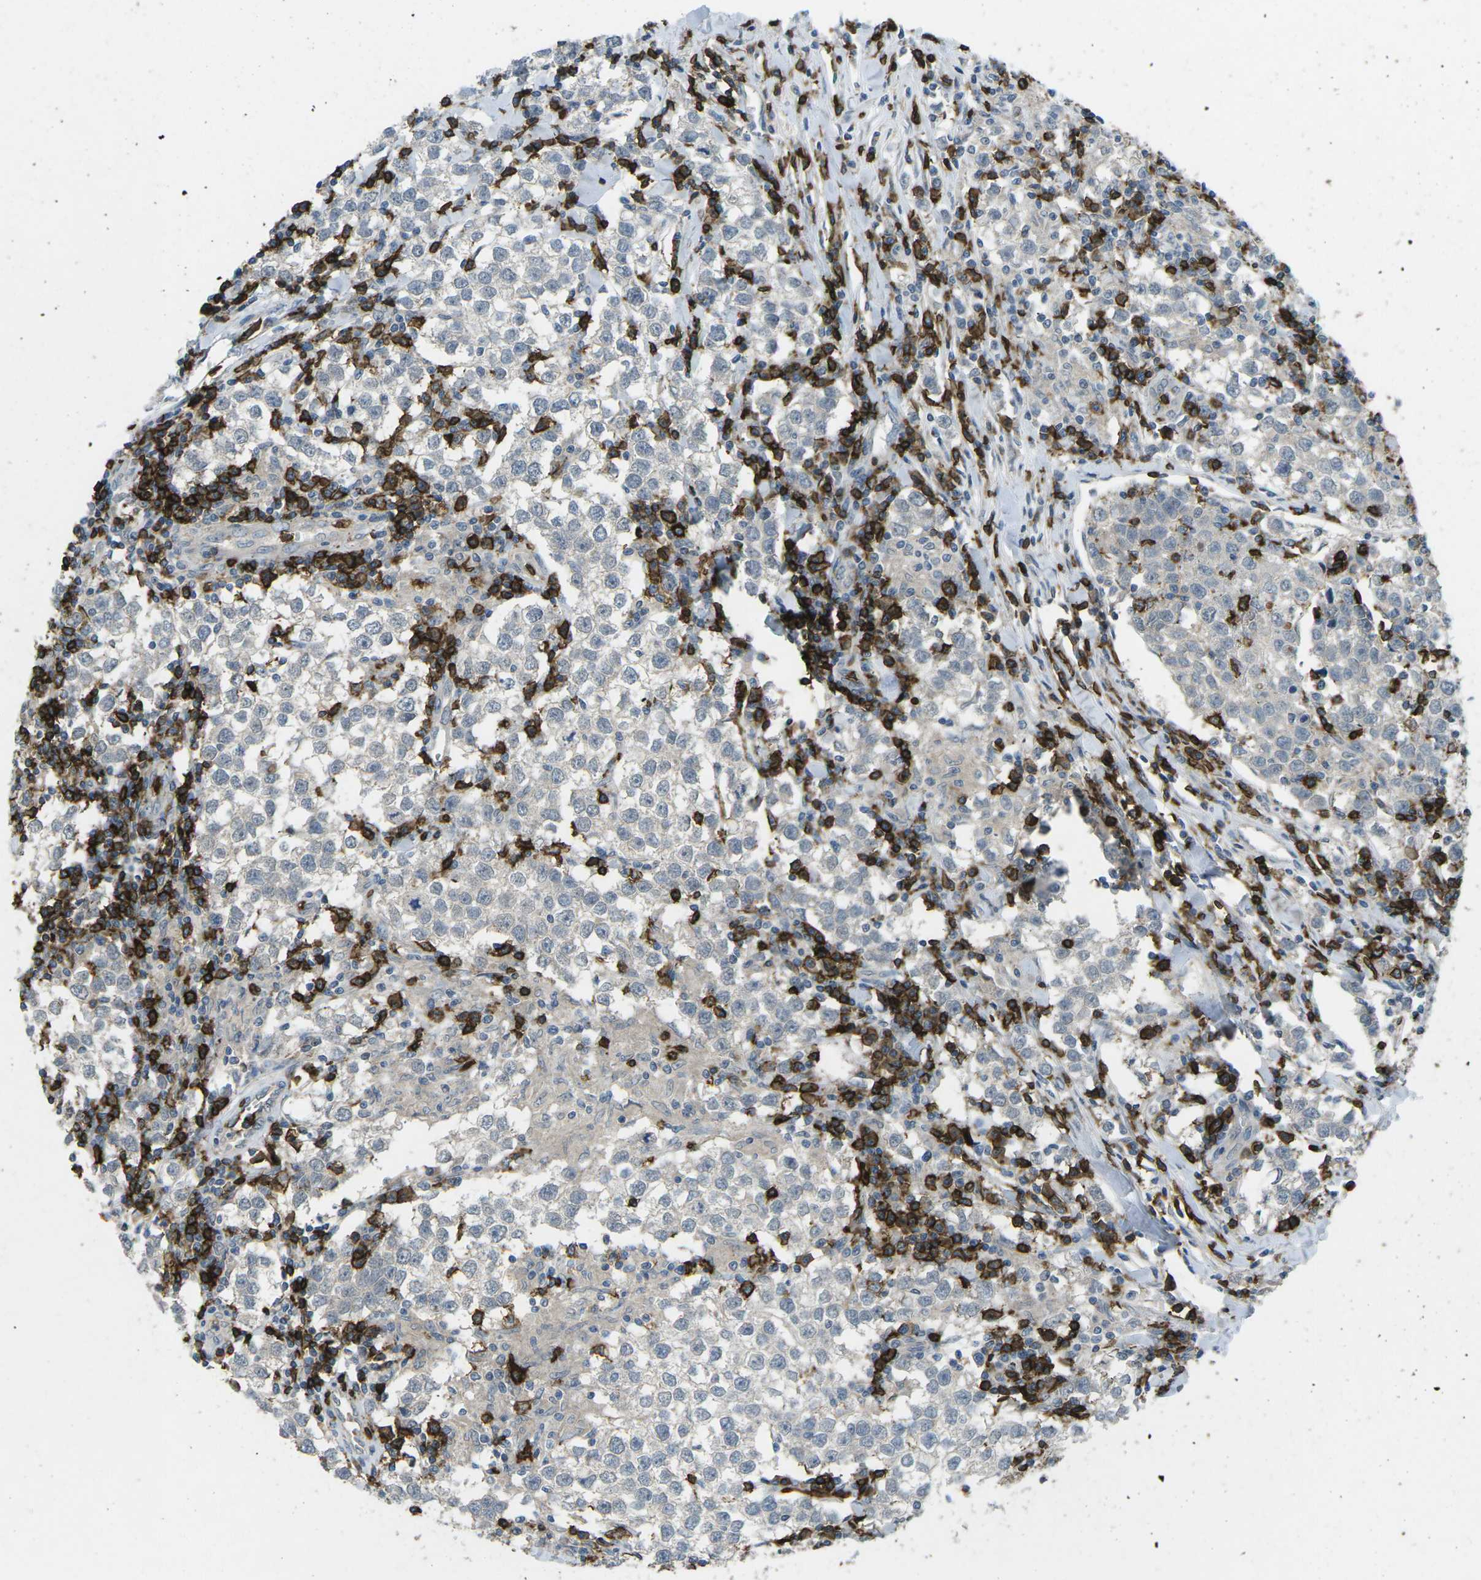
{"staining": {"intensity": "negative", "quantity": "none", "location": "none"}, "tissue": "testis cancer", "cell_type": "Tumor cells", "image_type": "cancer", "snomed": [{"axis": "morphology", "description": "Seminoma, NOS"}, {"axis": "morphology", "description": "Carcinoma, Embryonal, NOS"}, {"axis": "topography", "description": "Testis"}], "caption": "The image displays no significant positivity in tumor cells of testis embryonal carcinoma. (Brightfield microscopy of DAB immunohistochemistry at high magnification).", "gene": "CD19", "patient": {"sex": "male", "age": 36}}